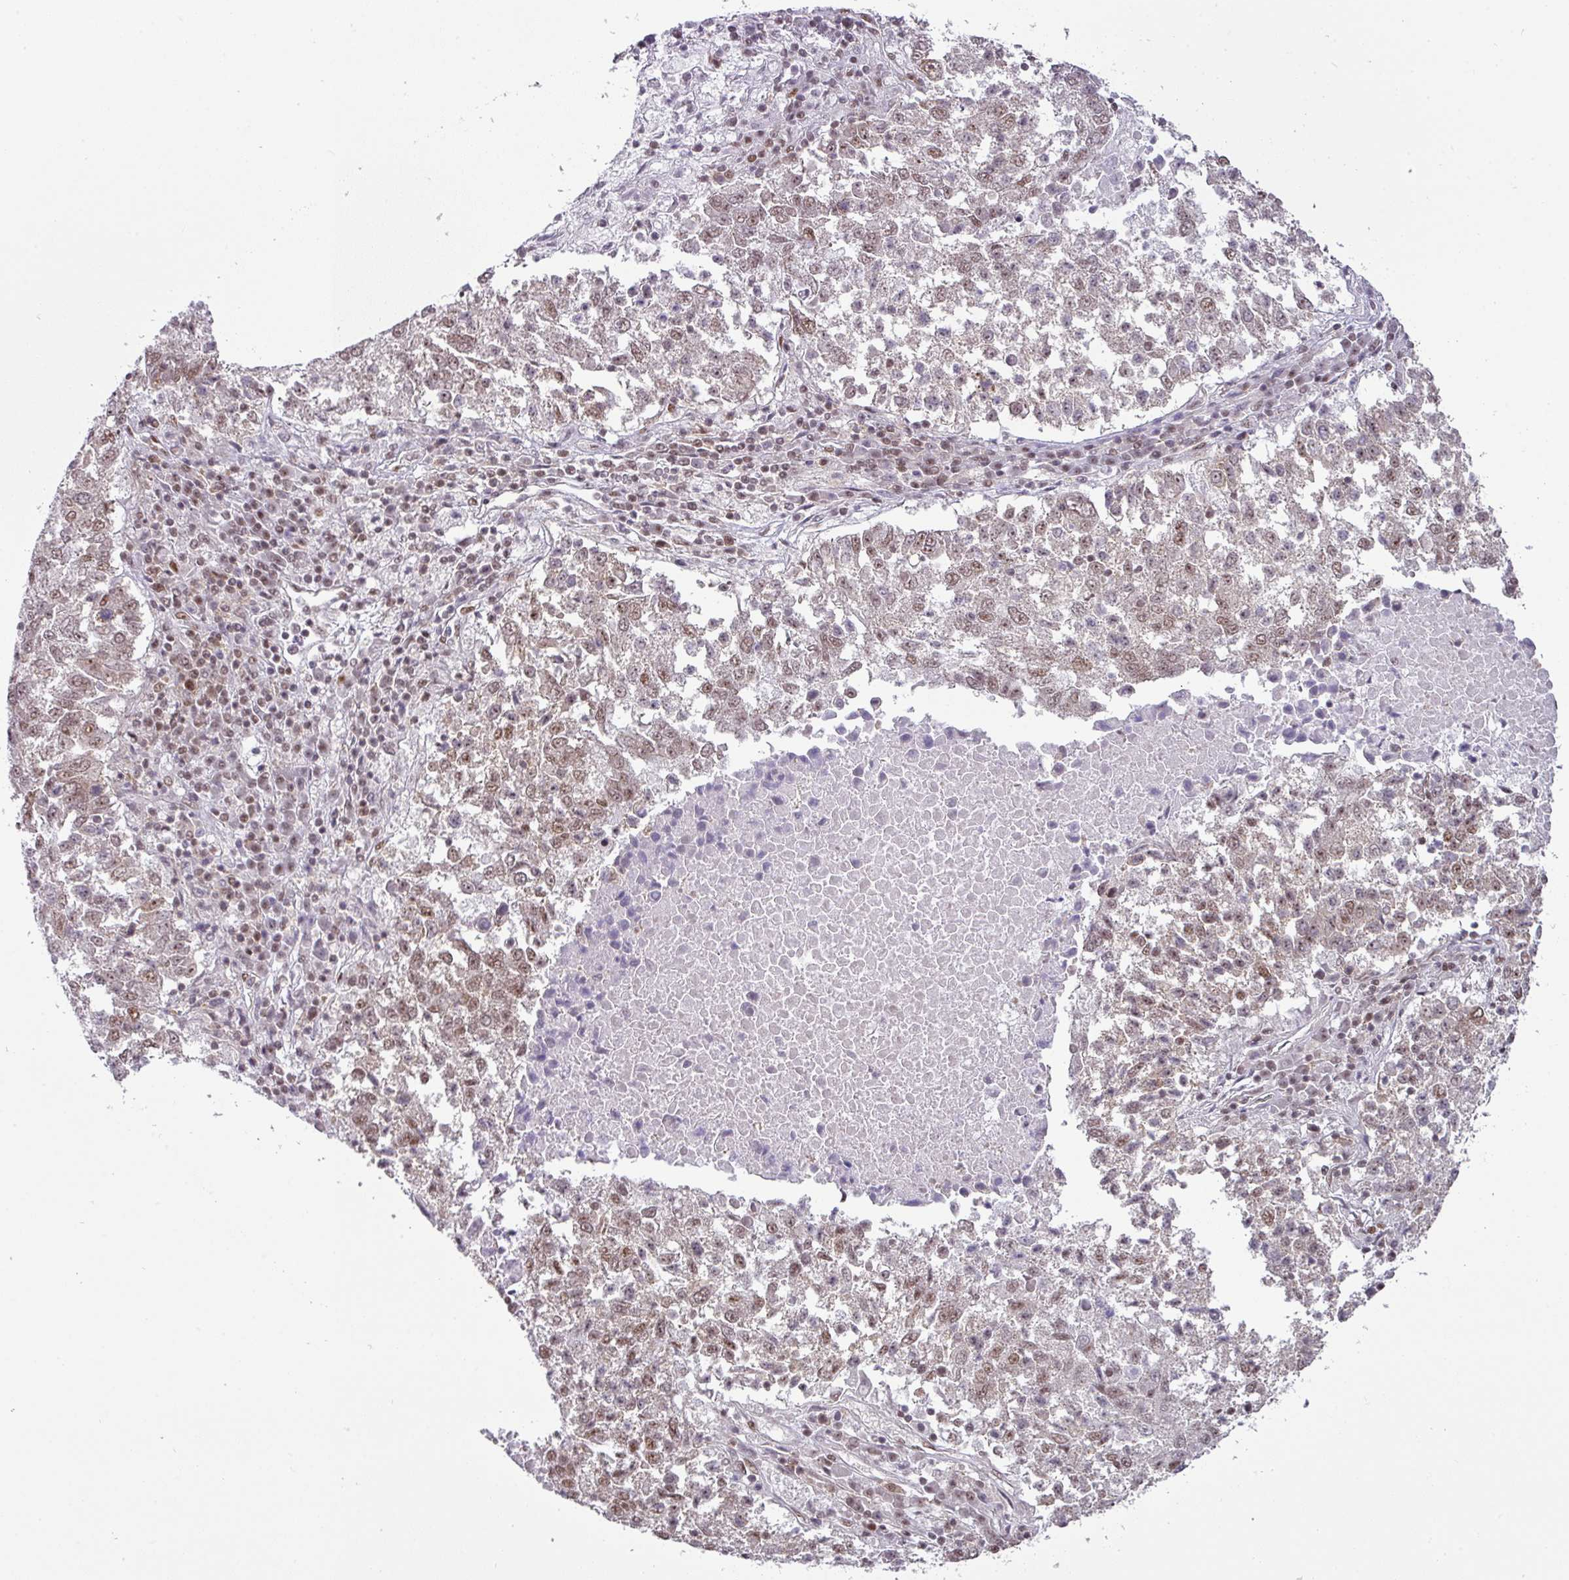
{"staining": {"intensity": "moderate", "quantity": ">75%", "location": "nuclear"}, "tissue": "lung cancer", "cell_type": "Tumor cells", "image_type": "cancer", "snomed": [{"axis": "morphology", "description": "Squamous cell carcinoma, NOS"}, {"axis": "topography", "description": "Lung"}], "caption": "Lung squamous cell carcinoma tissue displays moderate nuclear positivity in approximately >75% of tumor cells", "gene": "NCOA5", "patient": {"sex": "male", "age": 73}}